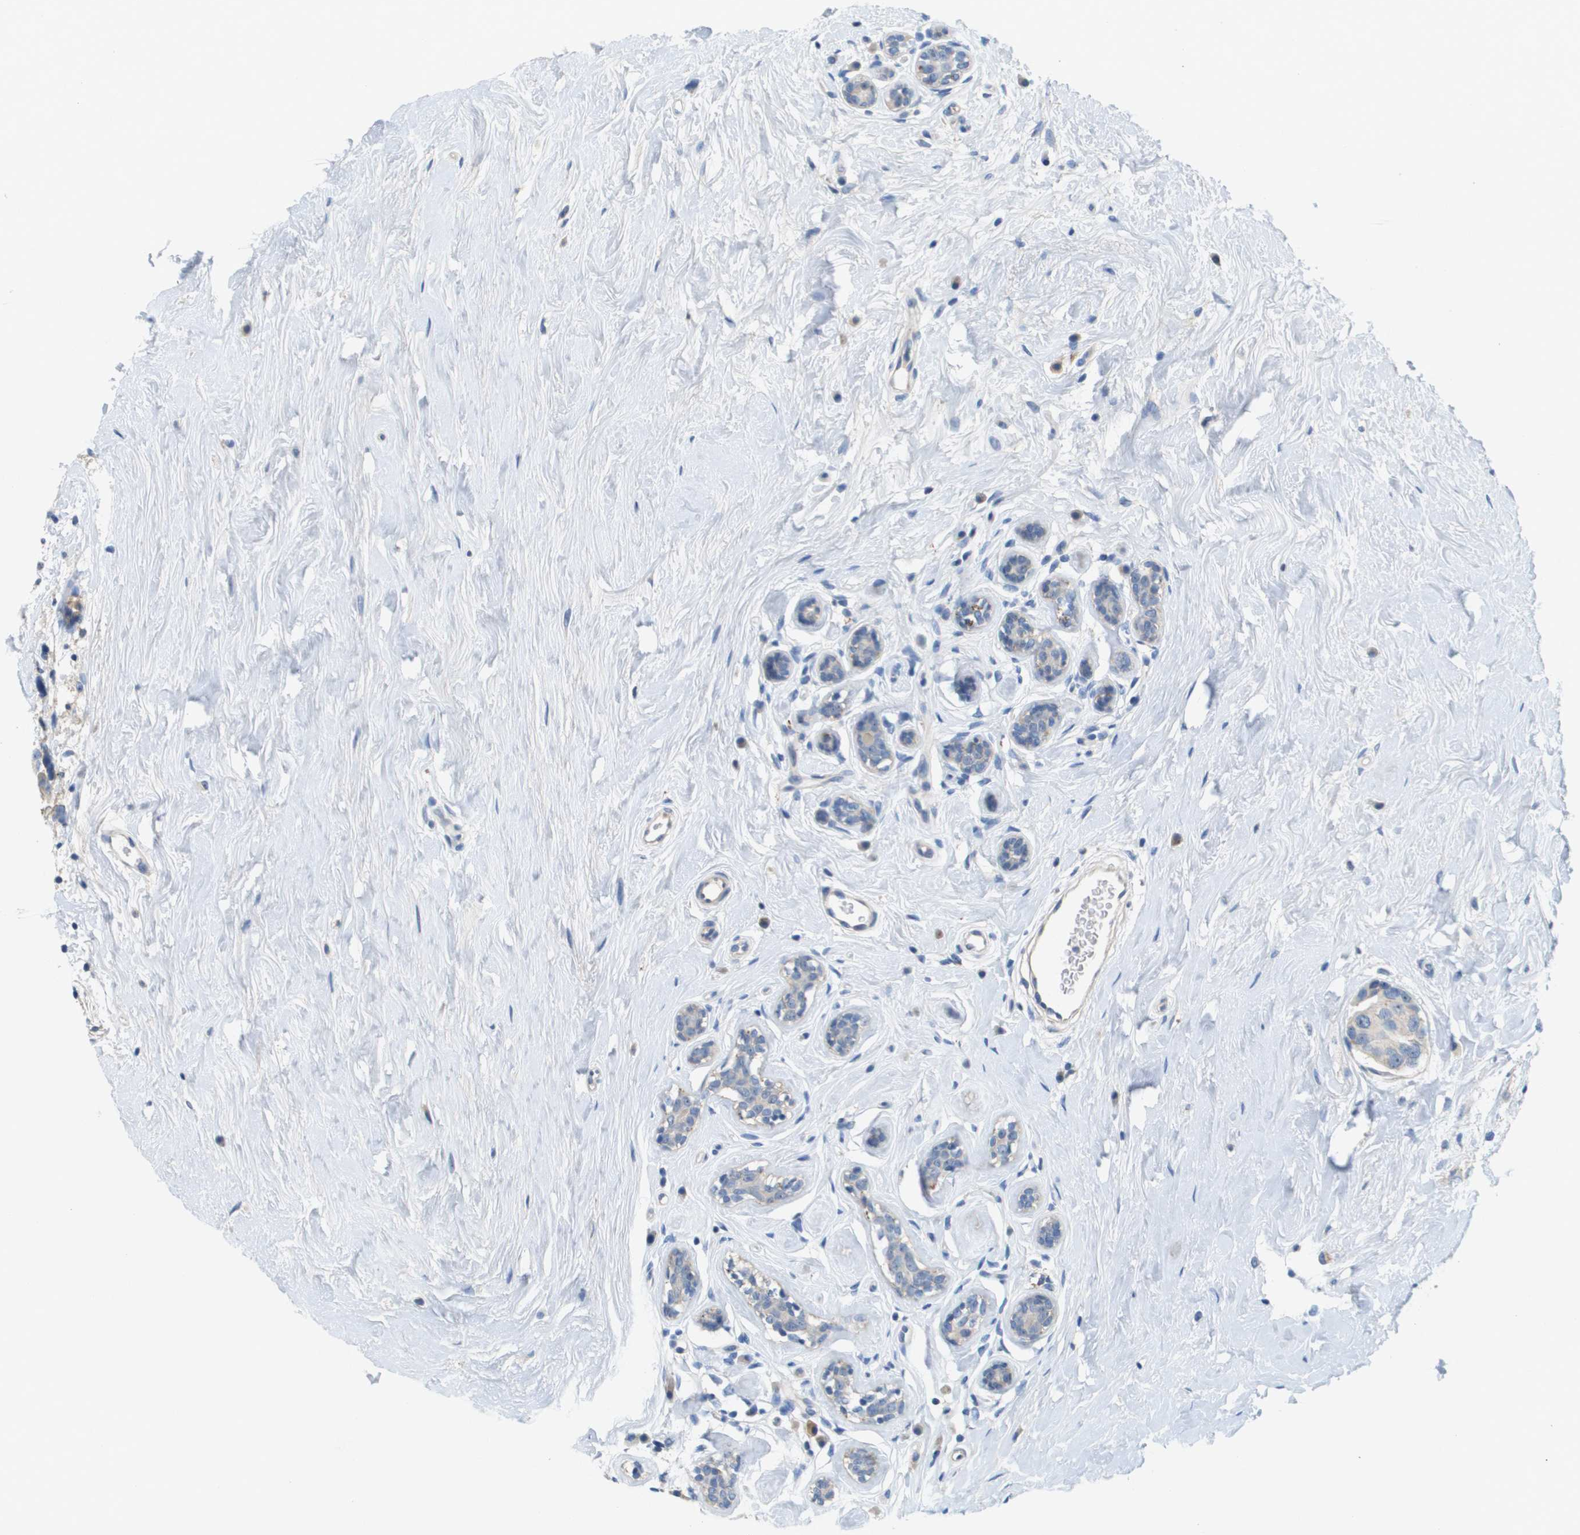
{"staining": {"intensity": "weak", "quantity": "<25%", "location": "cytoplasmic/membranous"}, "tissue": "breast cancer", "cell_type": "Tumor cells", "image_type": "cancer", "snomed": [{"axis": "morphology", "description": "Normal tissue, NOS"}, {"axis": "morphology", "description": "Duct carcinoma"}, {"axis": "topography", "description": "Breast"}], "caption": "DAB (3,3'-diaminobenzidine) immunohistochemical staining of breast cancer shows no significant expression in tumor cells.", "gene": "B3GNT5", "patient": {"sex": "female", "age": 39}}